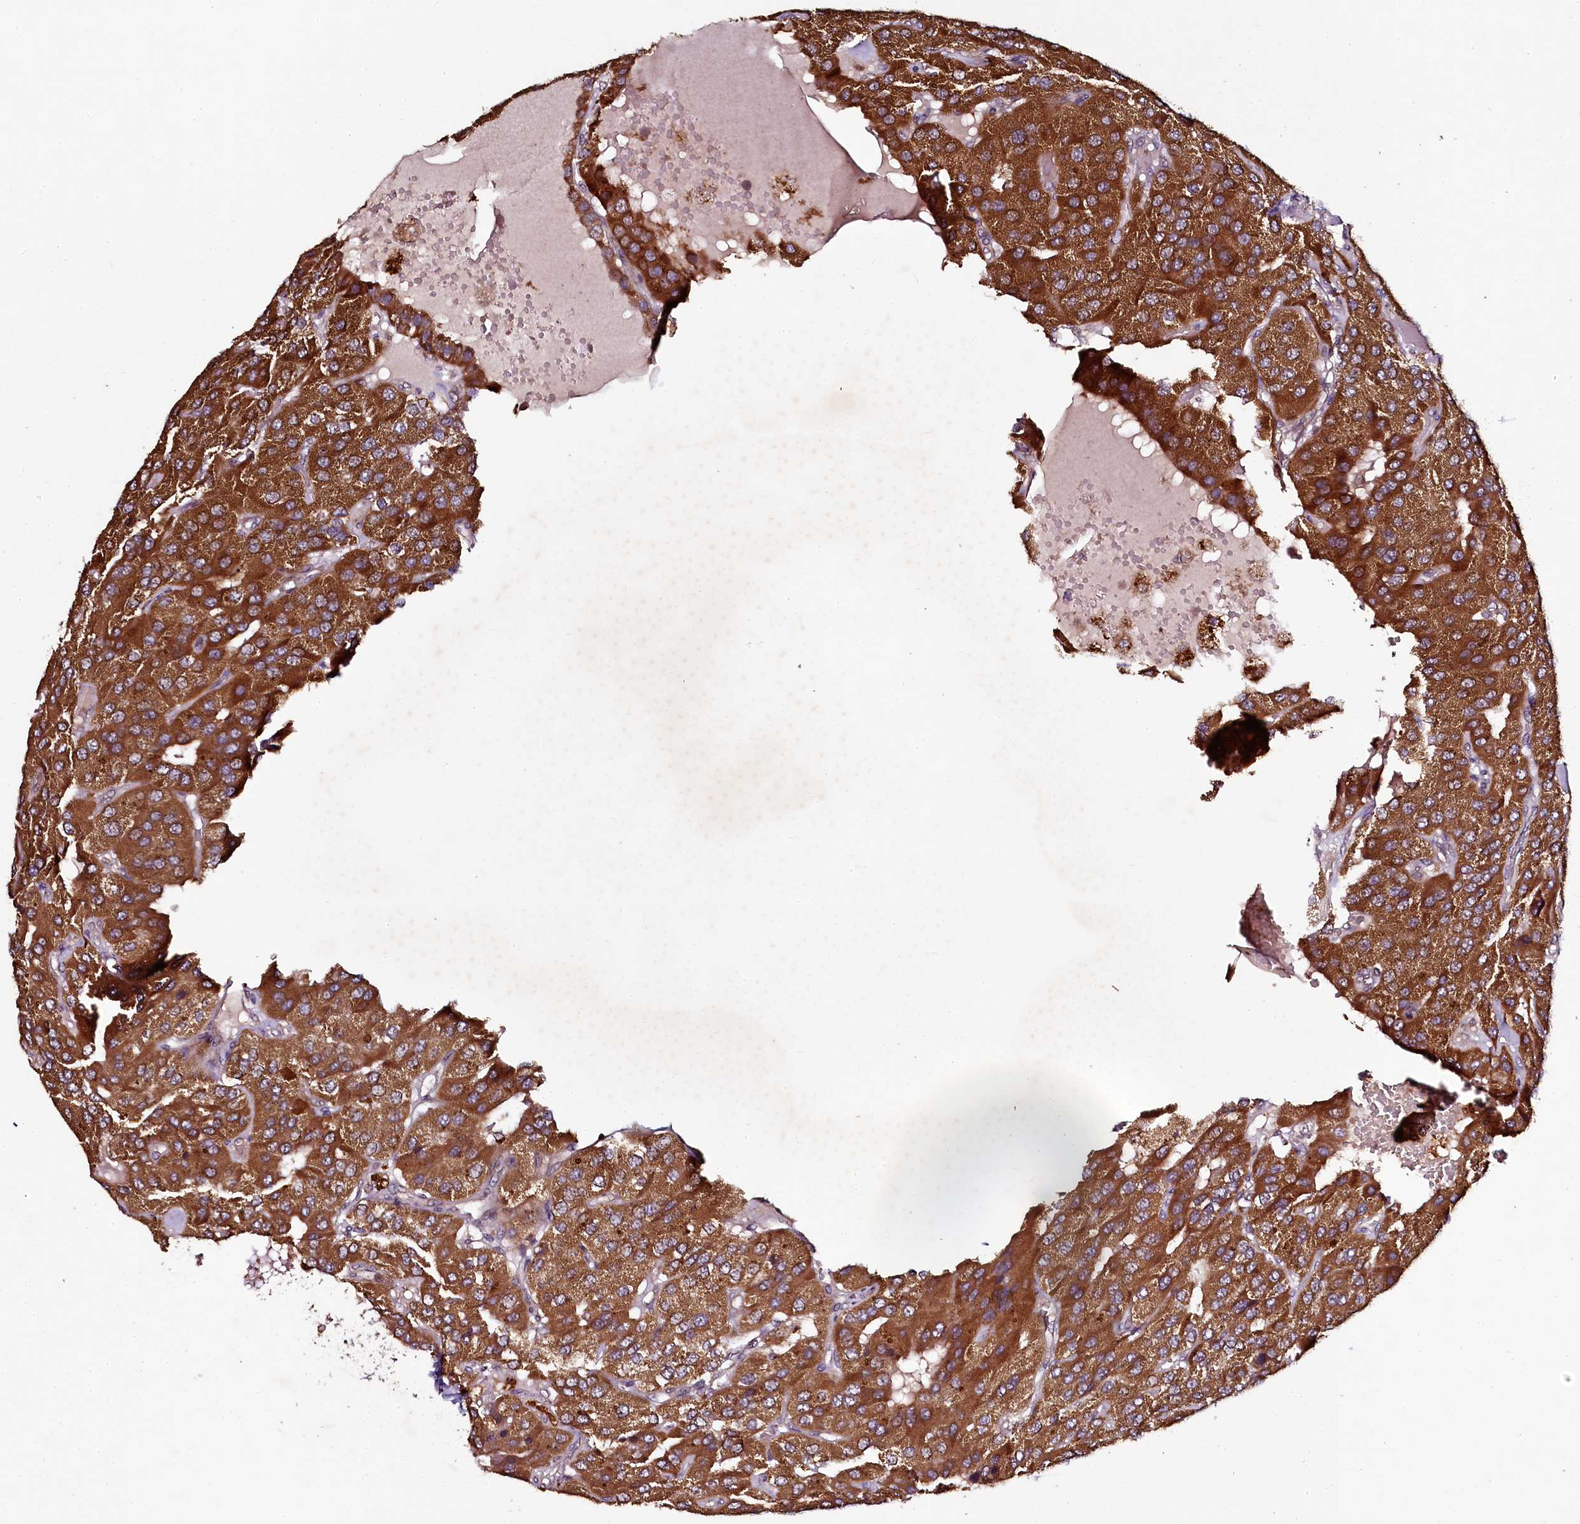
{"staining": {"intensity": "strong", "quantity": ">75%", "location": "cytoplasmic/membranous"}, "tissue": "parathyroid gland", "cell_type": "Glandular cells", "image_type": "normal", "snomed": [{"axis": "morphology", "description": "Normal tissue, NOS"}, {"axis": "morphology", "description": "Adenoma, NOS"}, {"axis": "topography", "description": "Parathyroid gland"}], "caption": "Brown immunohistochemical staining in unremarkable parathyroid gland displays strong cytoplasmic/membranous staining in about >75% of glandular cells.", "gene": "SEC24C", "patient": {"sex": "female", "age": 86}}